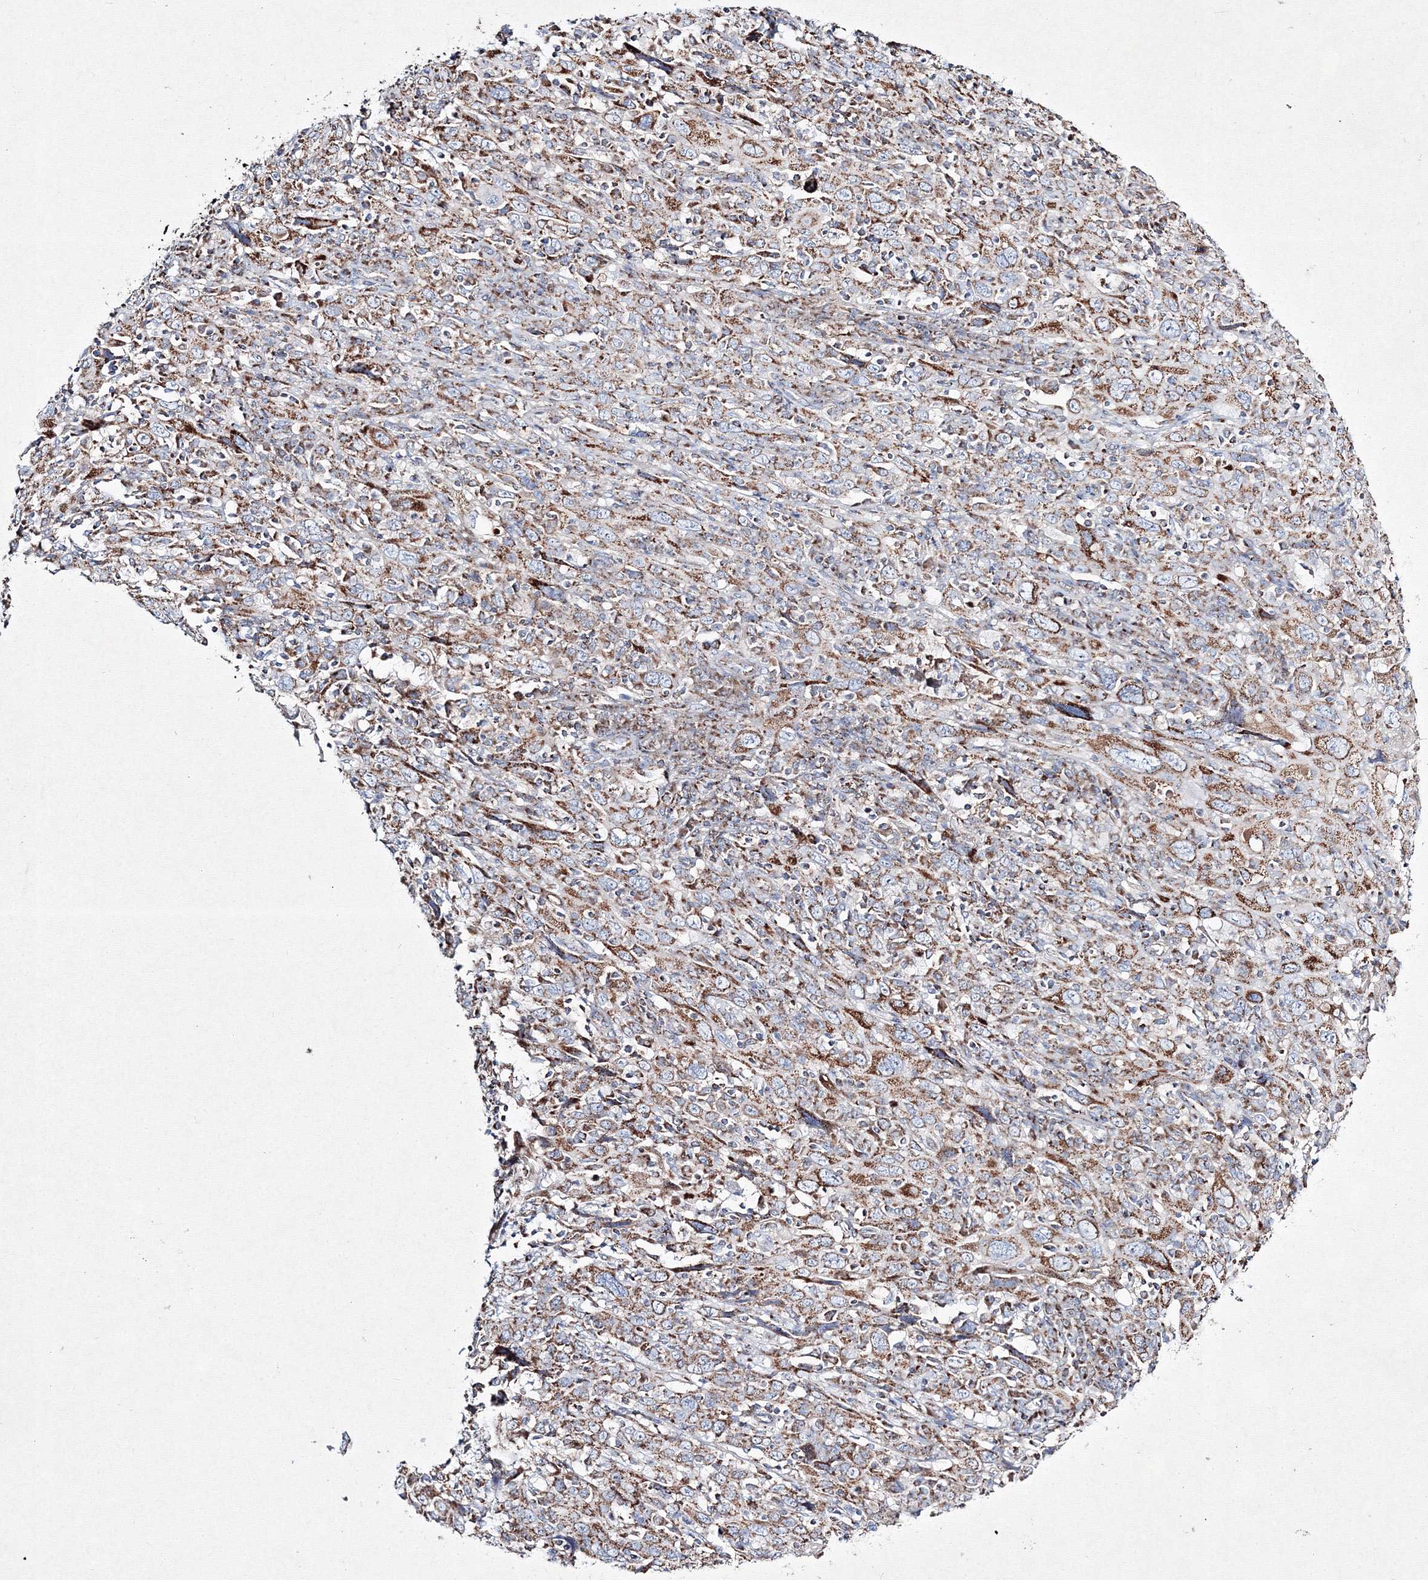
{"staining": {"intensity": "moderate", "quantity": ">75%", "location": "cytoplasmic/membranous"}, "tissue": "cervical cancer", "cell_type": "Tumor cells", "image_type": "cancer", "snomed": [{"axis": "morphology", "description": "Squamous cell carcinoma, NOS"}, {"axis": "topography", "description": "Cervix"}], "caption": "Squamous cell carcinoma (cervical) stained with DAB (3,3'-diaminobenzidine) immunohistochemistry (IHC) shows medium levels of moderate cytoplasmic/membranous staining in about >75% of tumor cells.", "gene": "IGSF9", "patient": {"sex": "female", "age": 46}}